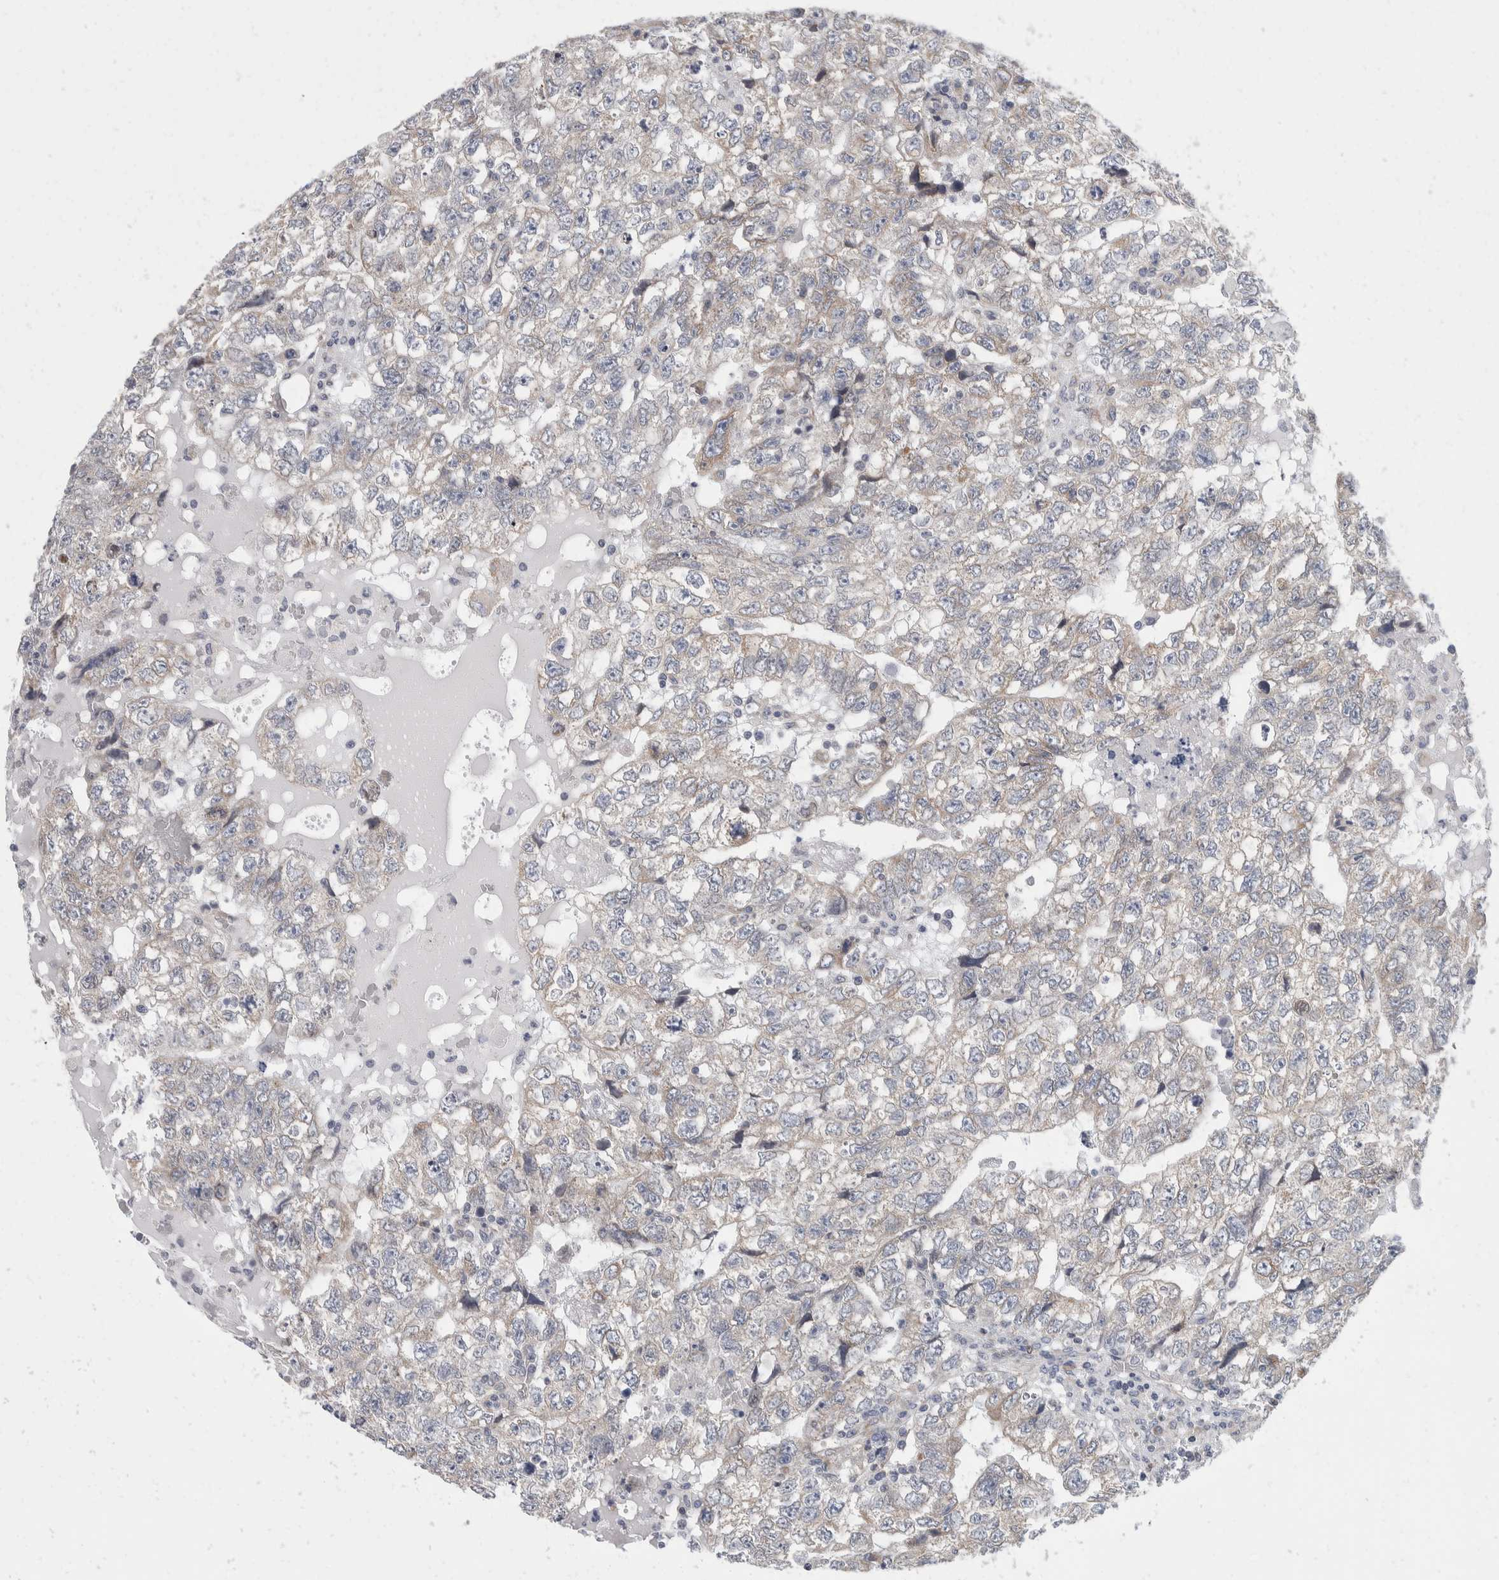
{"staining": {"intensity": "weak", "quantity": "25%-75%", "location": "cytoplasmic/membranous"}, "tissue": "testis cancer", "cell_type": "Tumor cells", "image_type": "cancer", "snomed": [{"axis": "morphology", "description": "Carcinoma, Embryonal, NOS"}, {"axis": "topography", "description": "Testis"}], "caption": "Testis embryonal carcinoma was stained to show a protein in brown. There is low levels of weak cytoplasmic/membranous staining in approximately 25%-75% of tumor cells. The protein is stained brown, and the nuclei are stained in blue (DAB (3,3'-diaminobenzidine) IHC with brightfield microscopy, high magnification).", "gene": "TMEM245", "patient": {"sex": "male", "age": 36}}